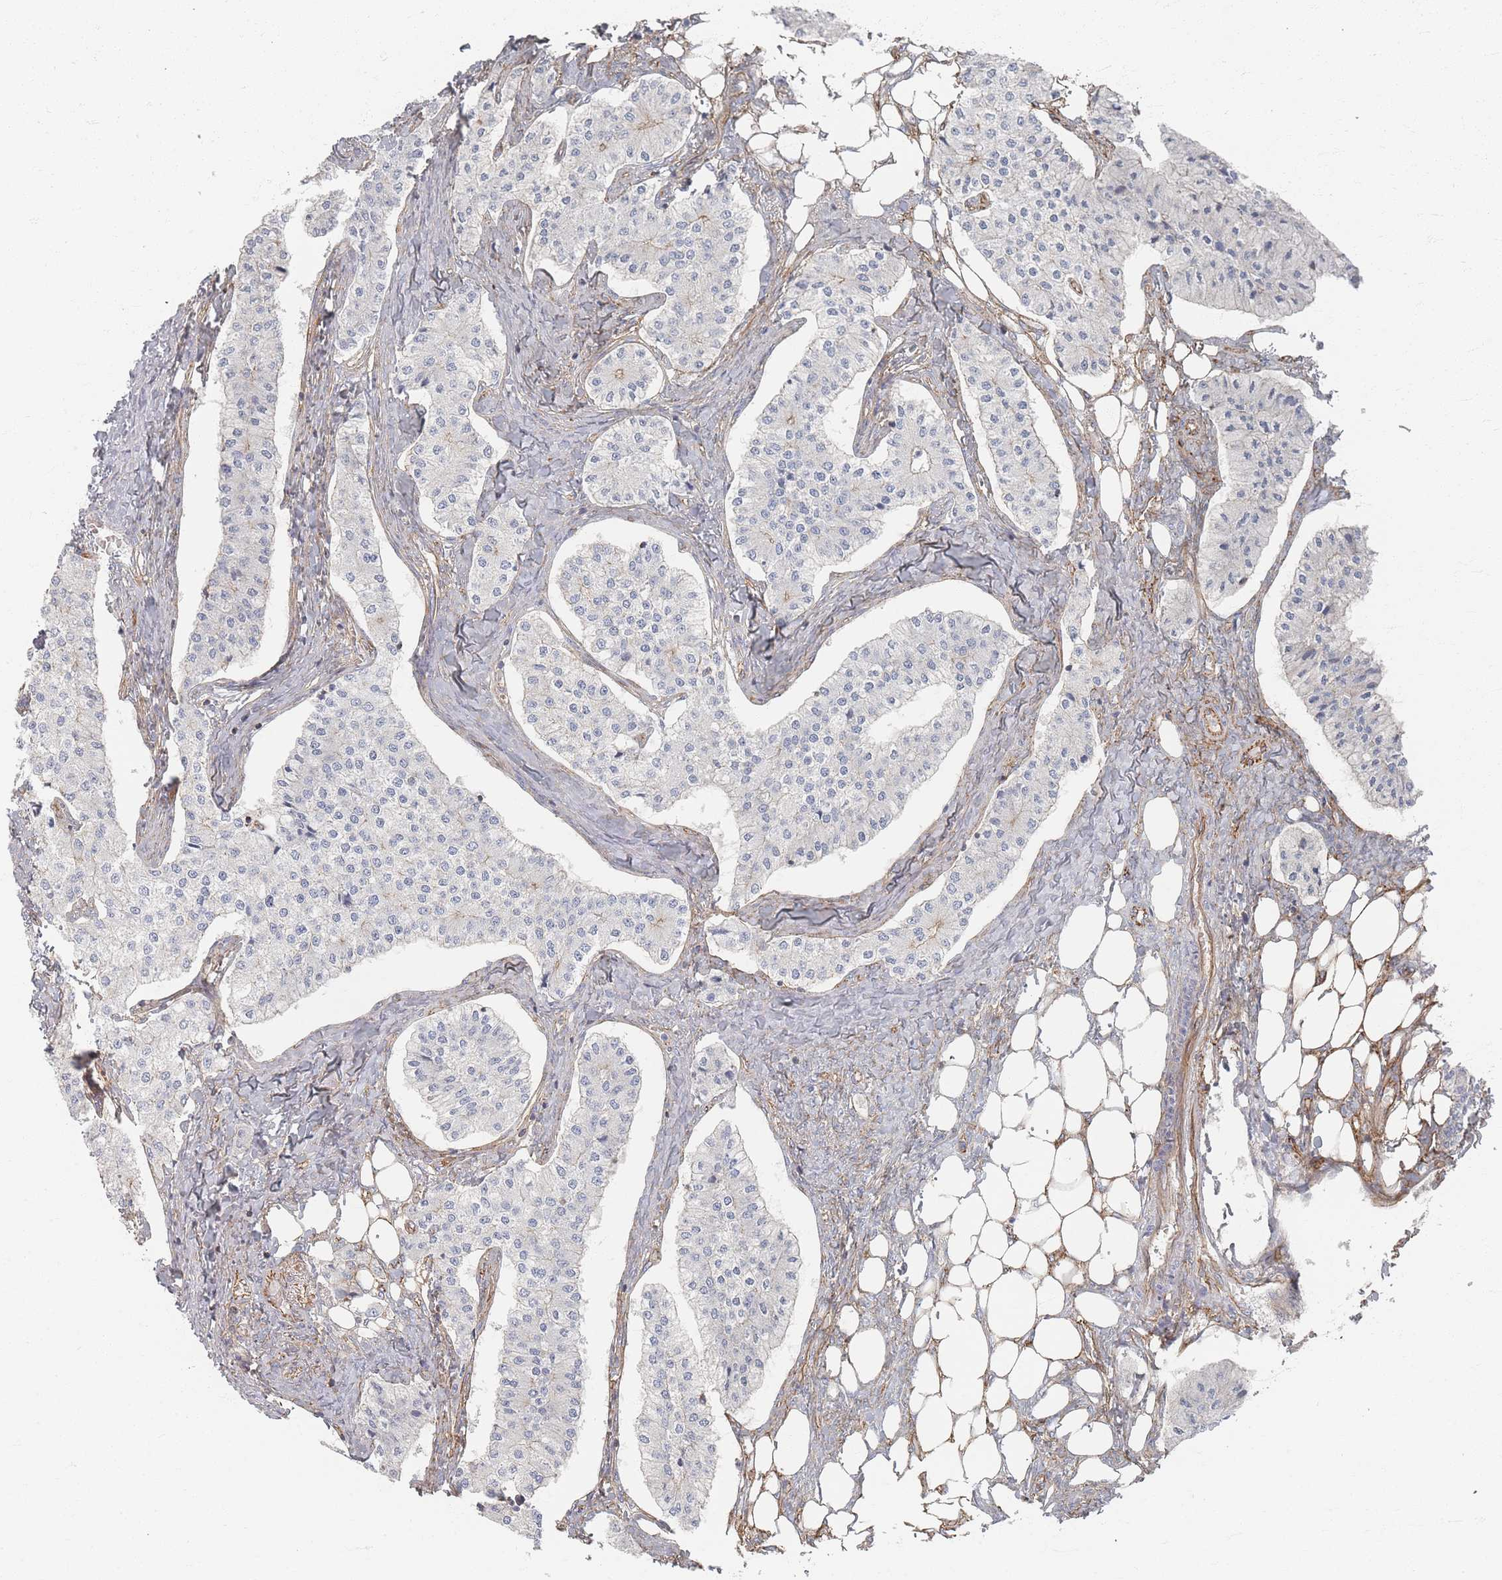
{"staining": {"intensity": "negative", "quantity": "none", "location": "none"}, "tissue": "carcinoid", "cell_type": "Tumor cells", "image_type": "cancer", "snomed": [{"axis": "morphology", "description": "Carcinoid, malignant, NOS"}, {"axis": "topography", "description": "Colon"}], "caption": "A histopathology image of carcinoid stained for a protein demonstrates no brown staining in tumor cells.", "gene": "GNB1", "patient": {"sex": "female", "age": 52}}